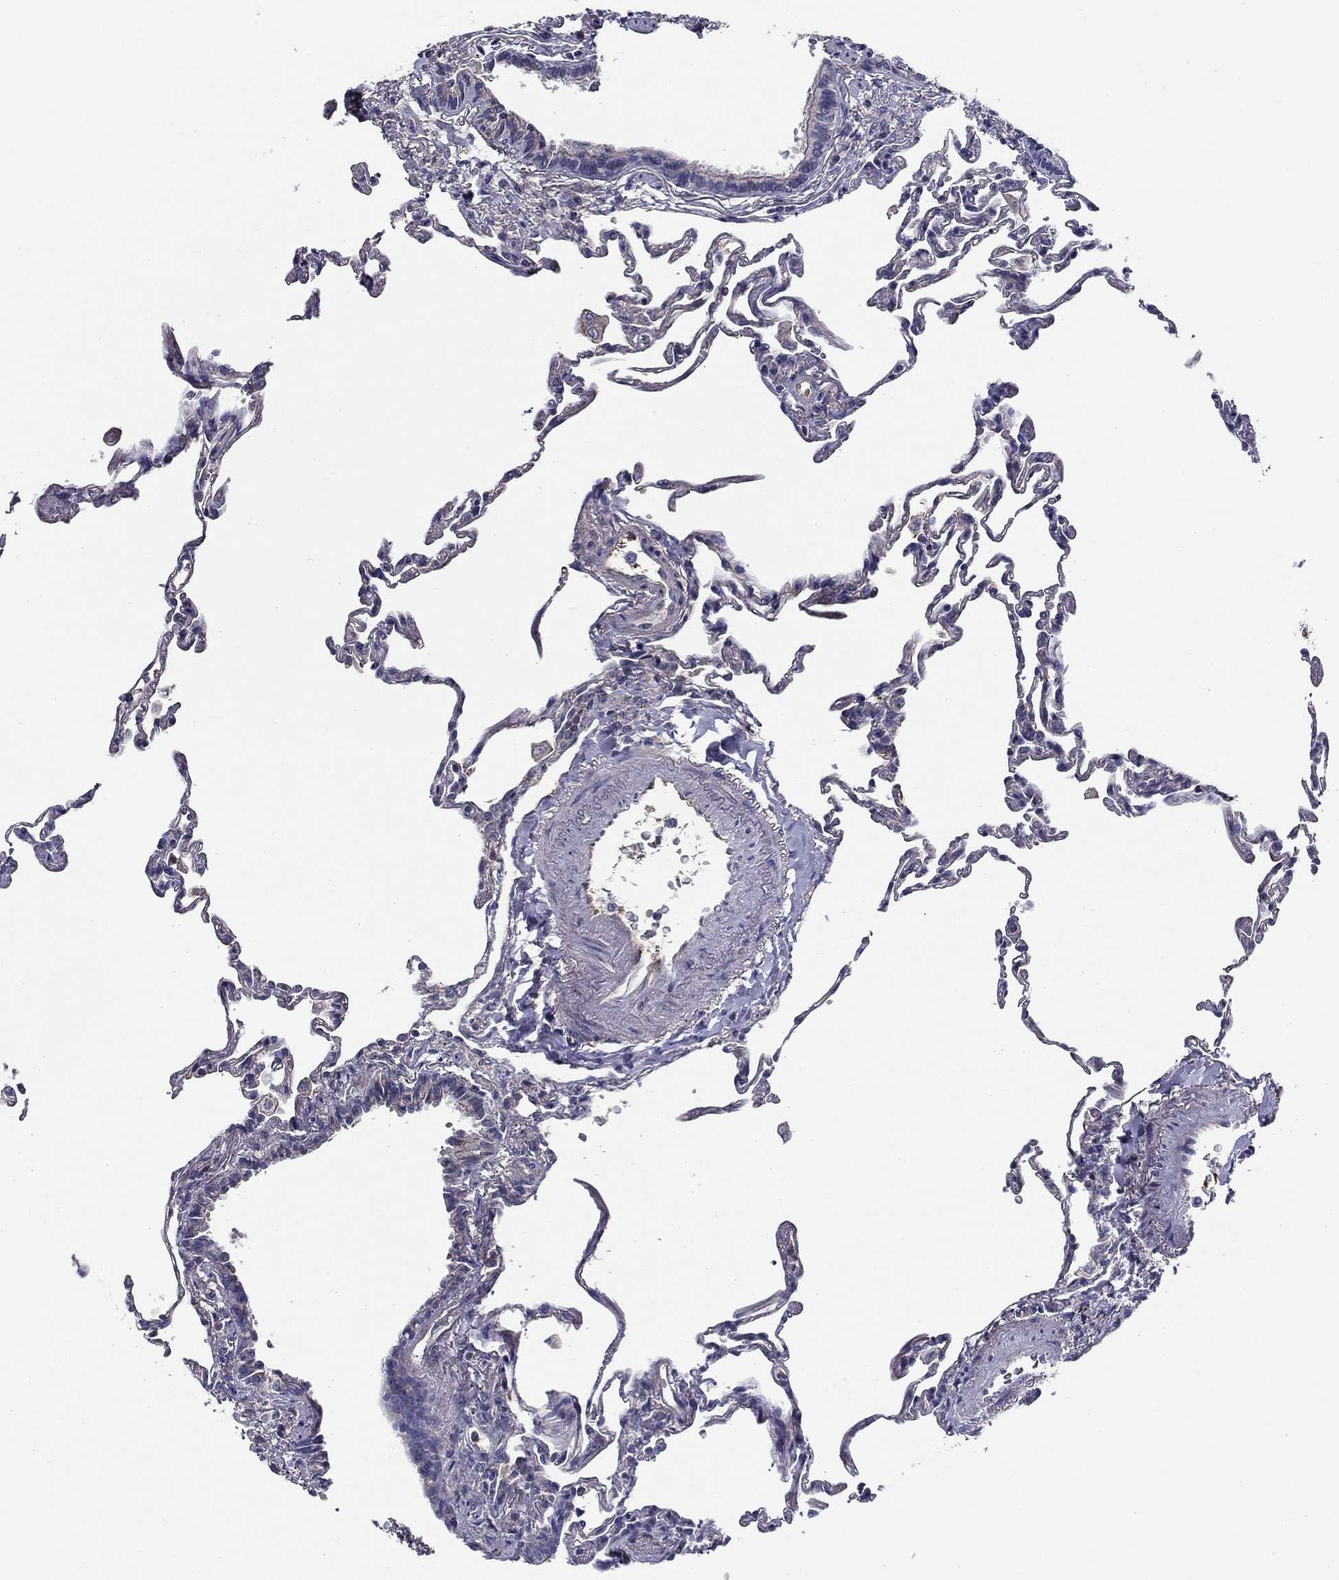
{"staining": {"intensity": "negative", "quantity": "none", "location": "none"}, "tissue": "lung", "cell_type": "Alveolar cells", "image_type": "normal", "snomed": [{"axis": "morphology", "description": "Normal tissue, NOS"}, {"axis": "topography", "description": "Lung"}], "caption": "This is an IHC micrograph of unremarkable lung. There is no expression in alveolar cells.", "gene": "CPLX4", "patient": {"sex": "female", "age": 57}}